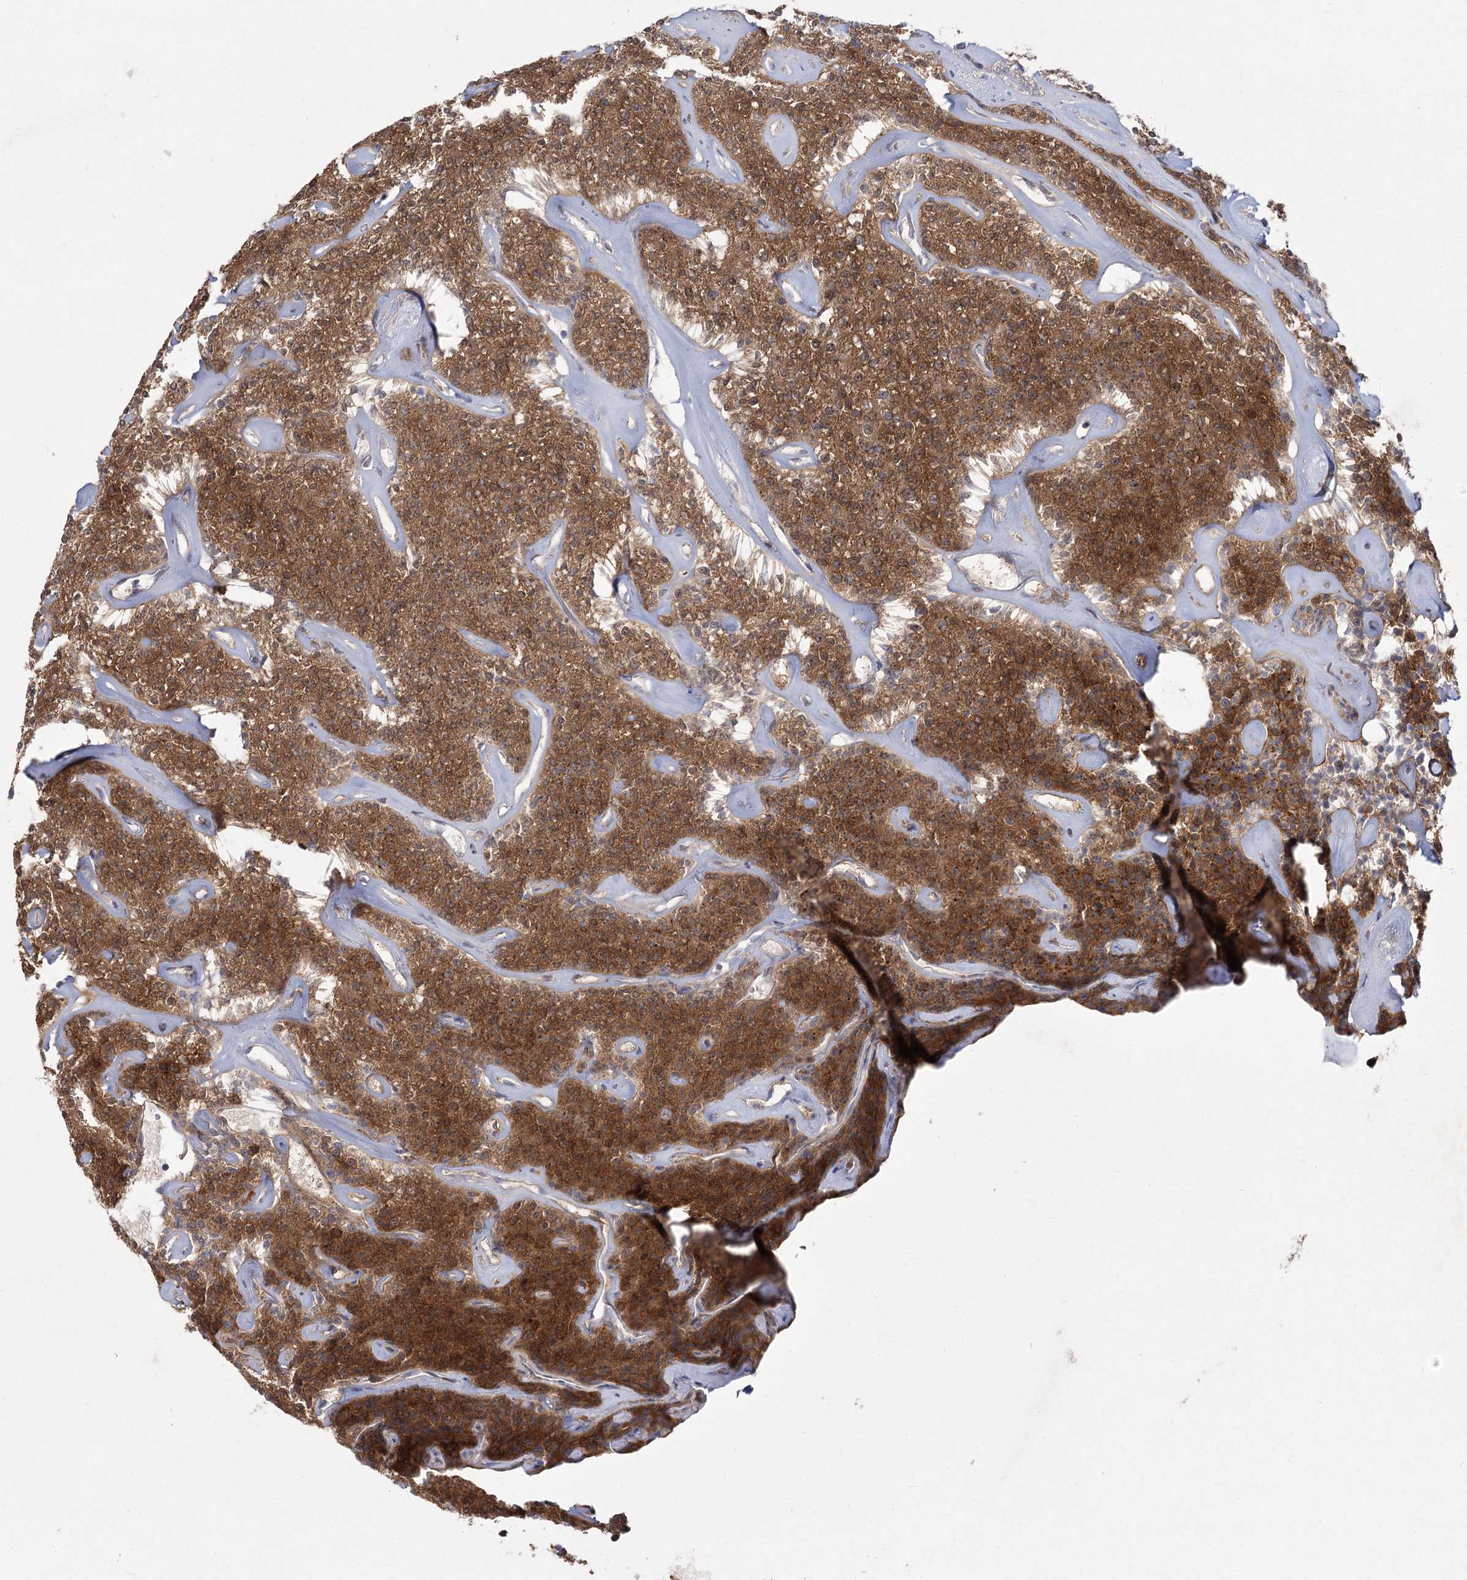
{"staining": {"intensity": "moderate", "quantity": ">75%", "location": "cytoplasmic/membranous"}, "tissue": "parathyroid gland", "cell_type": "Glandular cells", "image_type": "normal", "snomed": [{"axis": "morphology", "description": "Normal tissue, NOS"}, {"axis": "topography", "description": "Parathyroid gland"}], "caption": "Protein staining by immunohistochemistry shows moderate cytoplasmic/membranous expression in approximately >75% of glandular cells in unremarkable parathyroid gland.", "gene": "CAMTA1", "patient": {"sex": "male", "age": 46}}